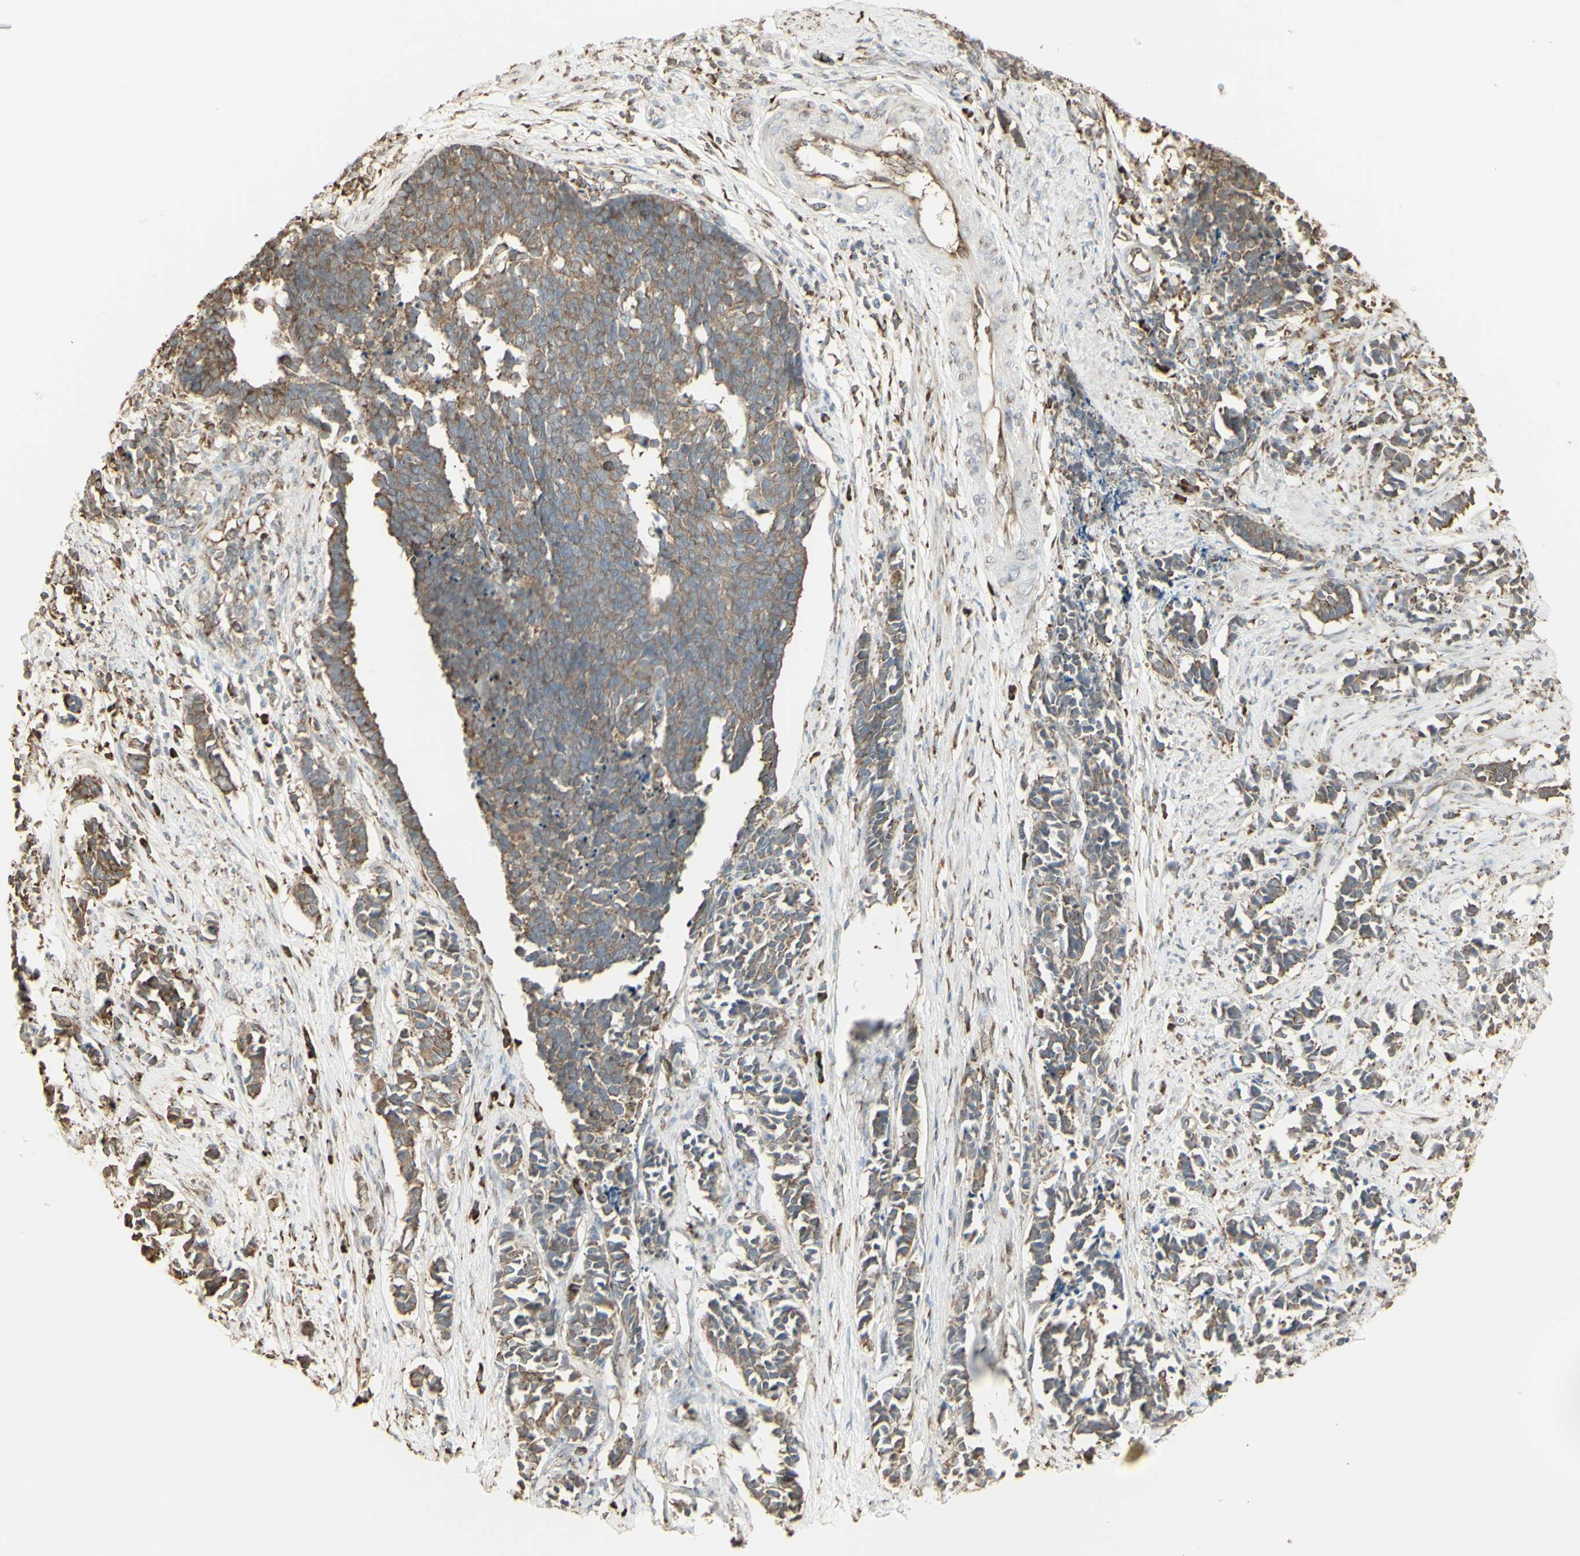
{"staining": {"intensity": "negative", "quantity": "none", "location": "none"}, "tissue": "cervical cancer", "cell_type": "Tumor cells", "image_type": "cancer", "snomed": [{"axis": "morphology", "description": "Normal tissue, NOS"}, {"axis": "morphology", "description": "Squamous cell carcinoma, NOS"}, {"axis": "topography", "description": "Cervix"}], "caption": "Immunohistochemistry (IHC) image of human cervical cancer stained for a protein (brown), which displays no expression in tumor cells.", "gene": "EEF1B2", "patient": {"sex": "female", "age": 35}}